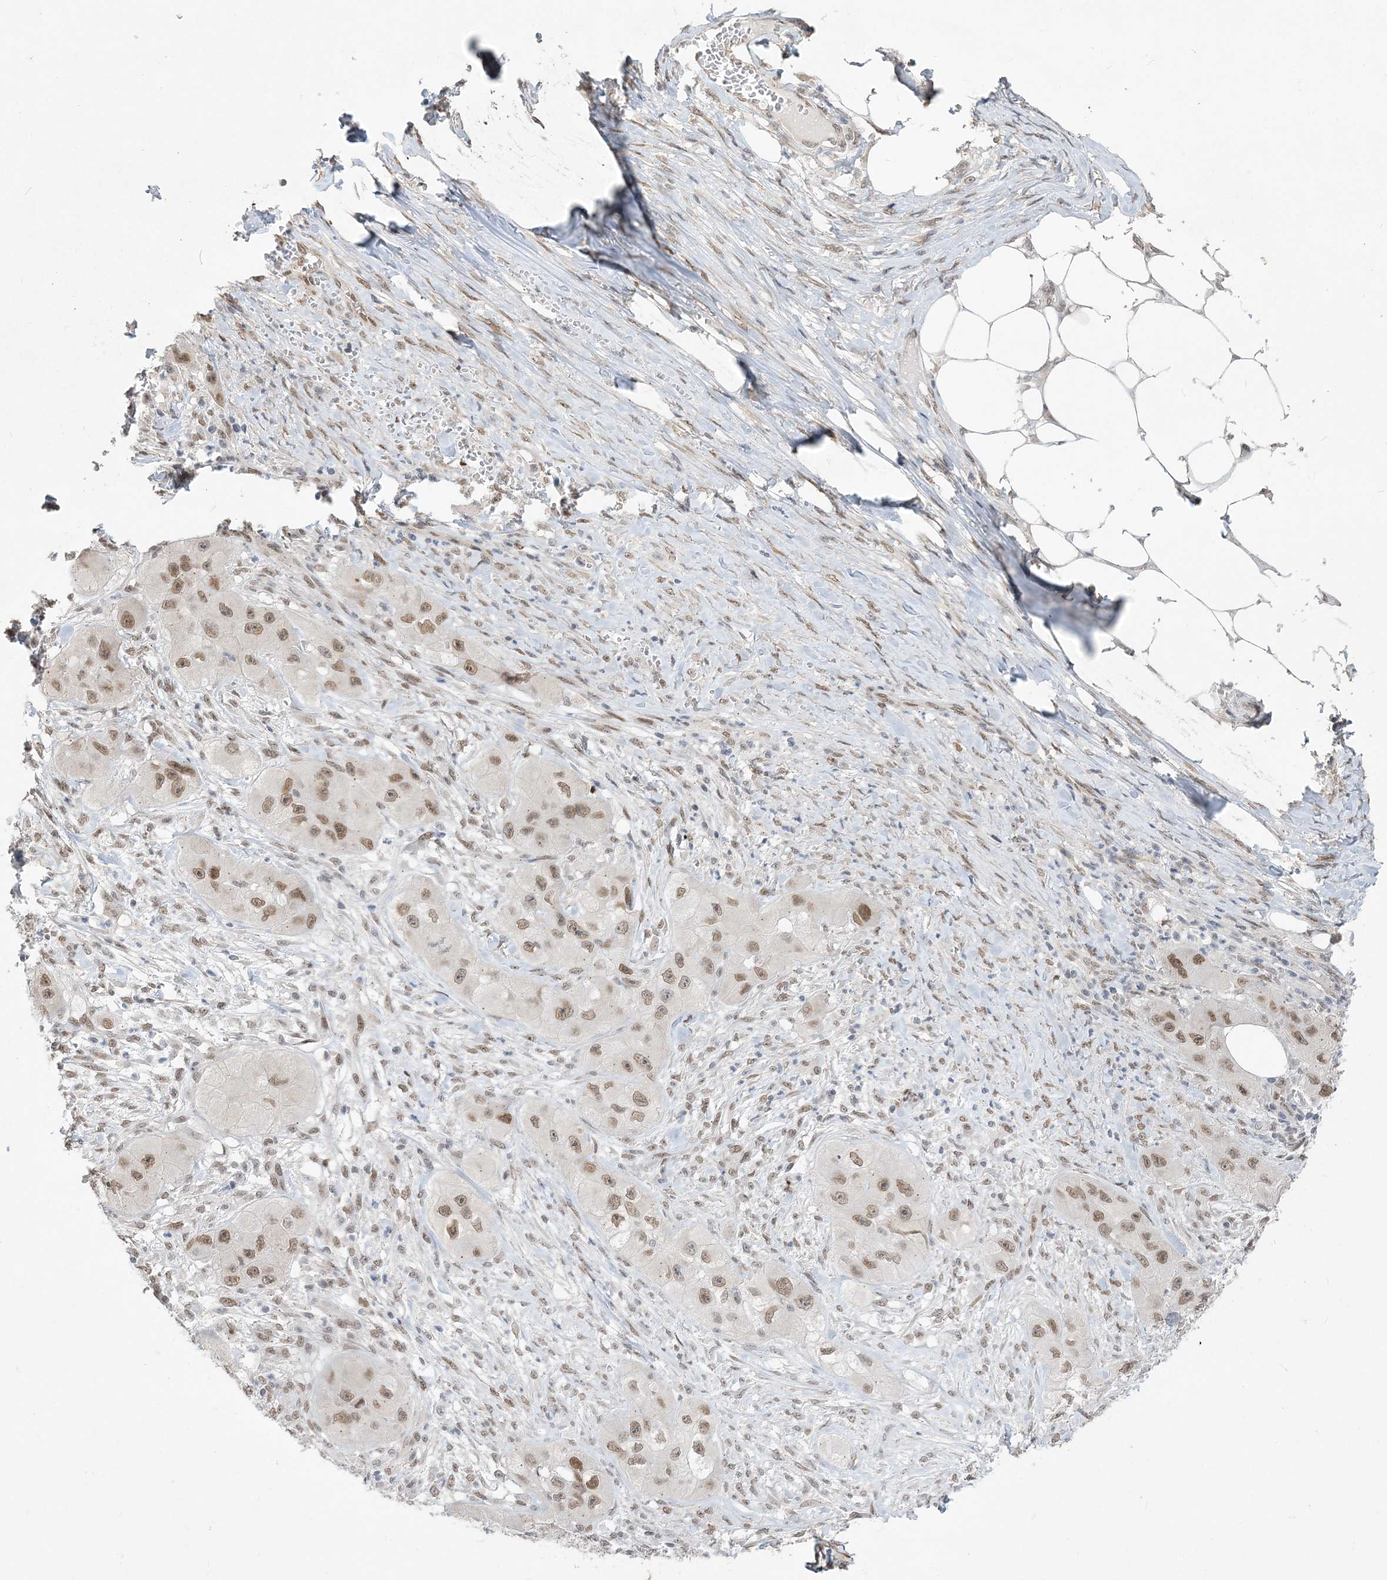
{"staining": {"intensity": "moderate", "quantity": ">75%", "location": "nuclear"}, "tissue": "skin cancer", "cell_type": "Tumor cells", "image_type": "cancer", "snomed": [{"axis": "morphology", "description": "Squamous cell carcinoma, NOS"}, {"axis": "topography", "description": "Skin"}, {"axis": "topography", "description": "Subcutis"}], "caption": "A micrograph showing moderate nuclear expression in approximately >75% of tumor cells in skin cancer (squamous cell carcinoma), as visualized by brown immunohistochemical staining.", "gene": "WAC", "patient": {"sex": "male", "age": 73}}